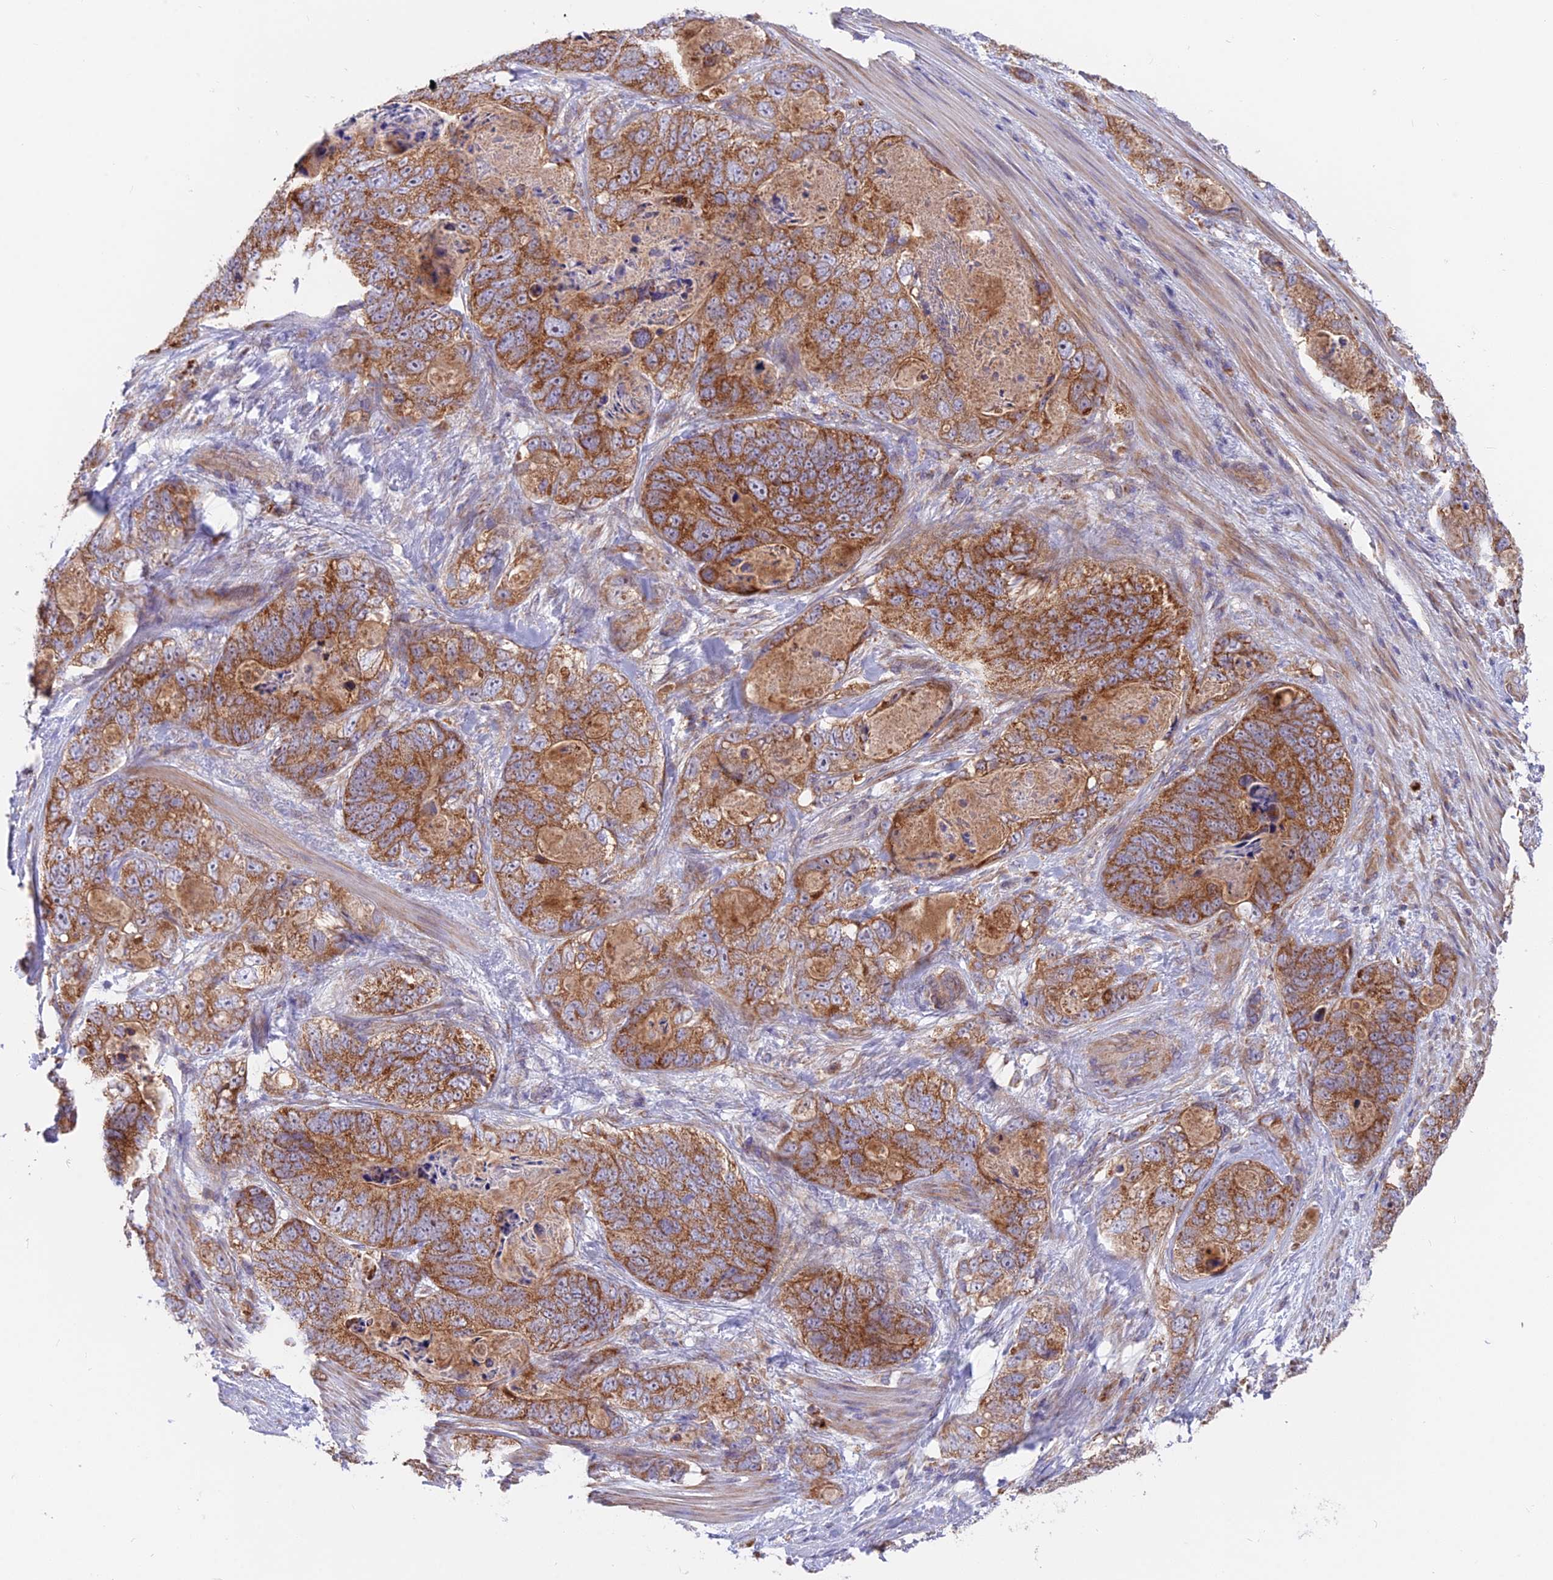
{"staining": {"intensity": "strong", "quantity": ">75%", "location": "cytoplasmic/membranous"}, "tissue": "stomach cancer", "cell_type": "Tumor cells", "image_type": "cancer", "snomed": [{"axis": "morphology", "description": "Normal tissue, NOS"}, {"axis": "morphology", "description": "Adenocarcinoma, NOS"}, {"axis": "topography", "description": "Stomach"}], "caption": "There is high levels of strong cytoplasmic/membranous staining in tumor cells of stomach adenocarcinoma, as demonstrated by immunohistochemical staining (brown color).", "gene": "TBC1D20", "patient": {"sex": "female", "age": 89}}